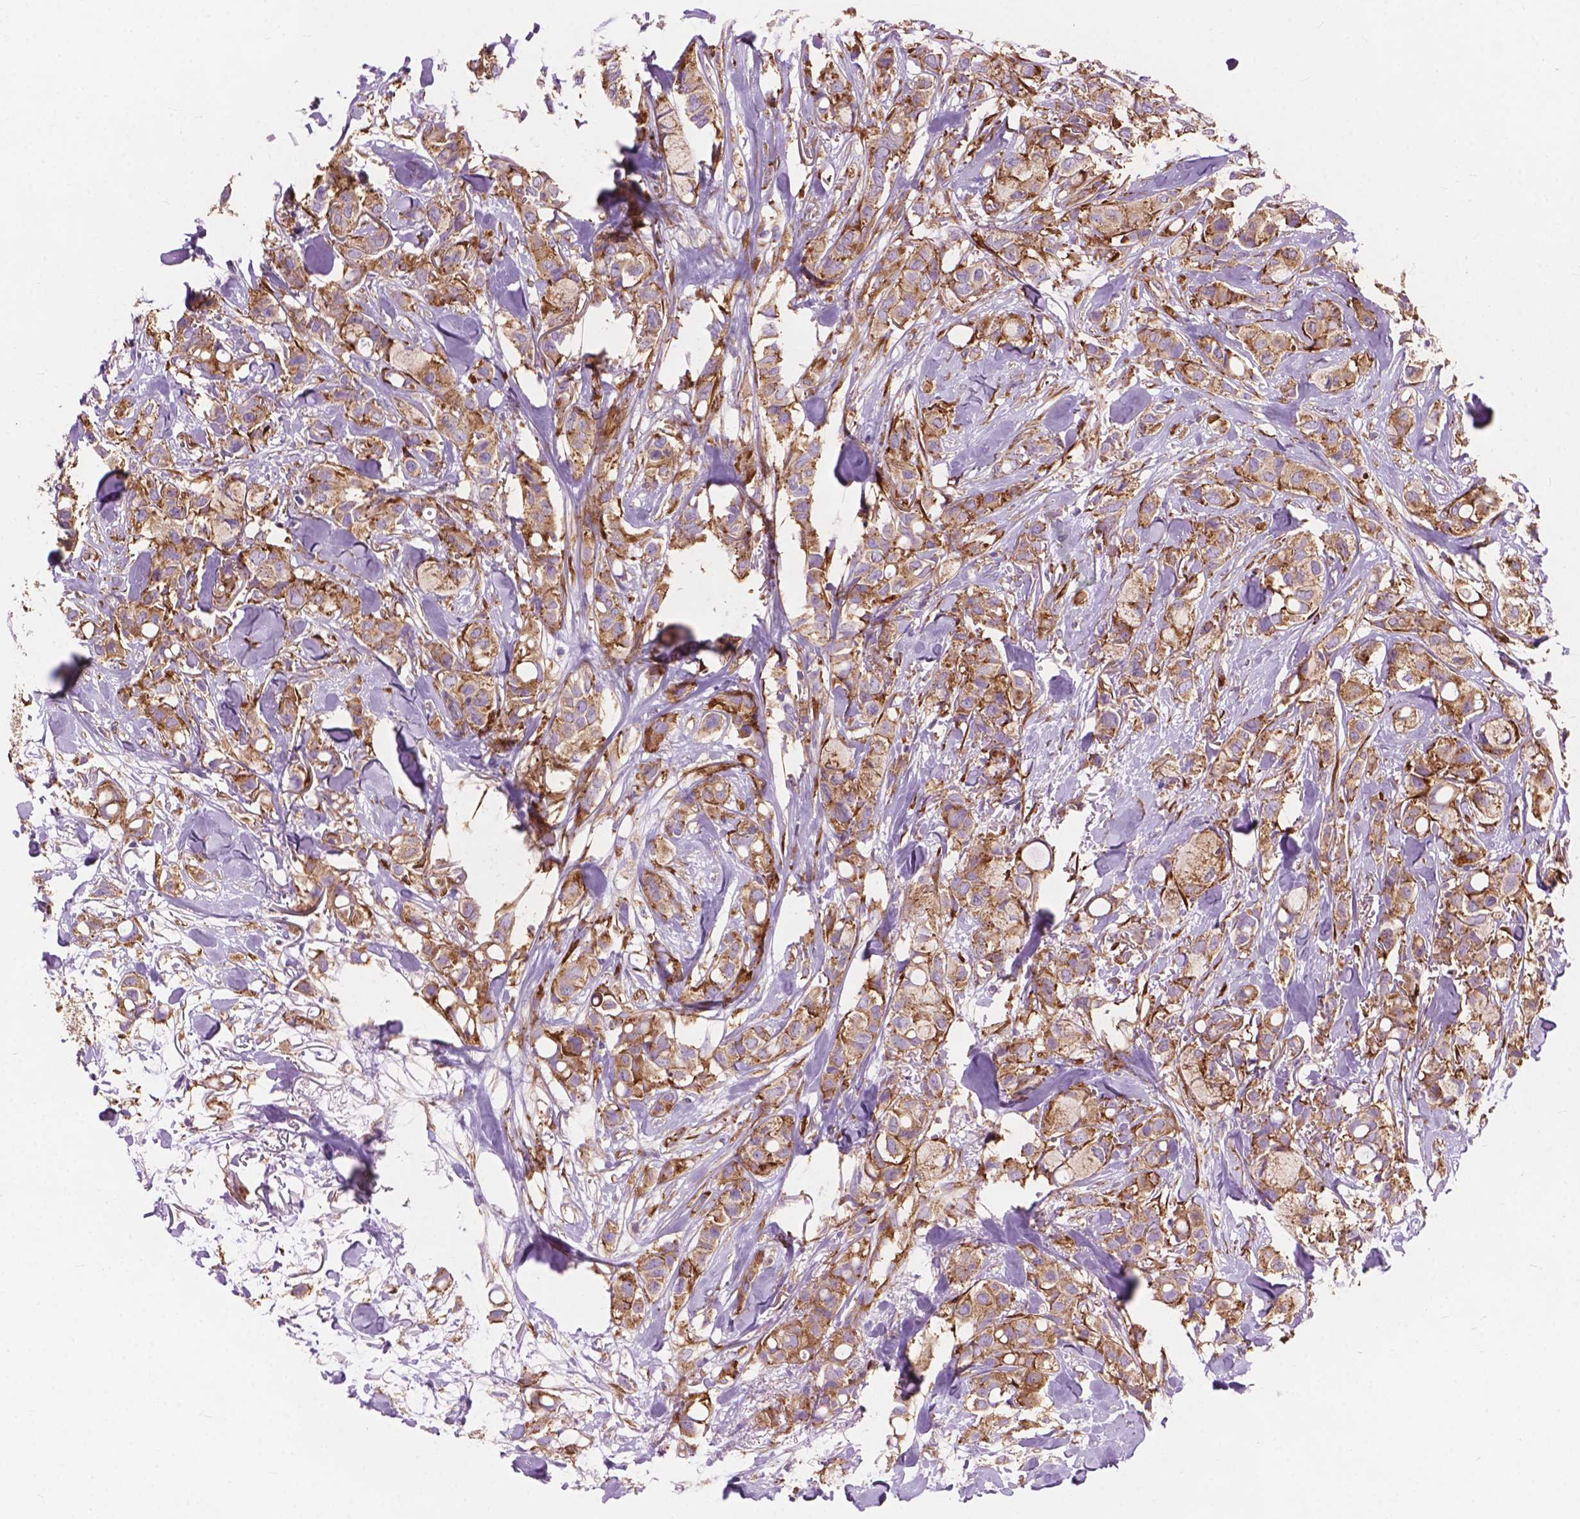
{"staining": {"intensity": "weak", "quantity": ">75%", "location": "cytoplasmic/membranous"}, "tissue": "breast cancer", "cell_type": "Tumor cells", "image_type": "cancer", "snomed": [{"axis": "morphology", "description": "Duct carcinoma"}, {"axis": "topography", "description": "Breast"}], "caption": "Immunohistochemical staining of human intraductal carcinoma (breast) exhibits weak cytoplasmic/membranous protein positivity in about >75% of tumor cells.", "gene": "RPL37A", "patient": {"sex": "female", "age": 85}}